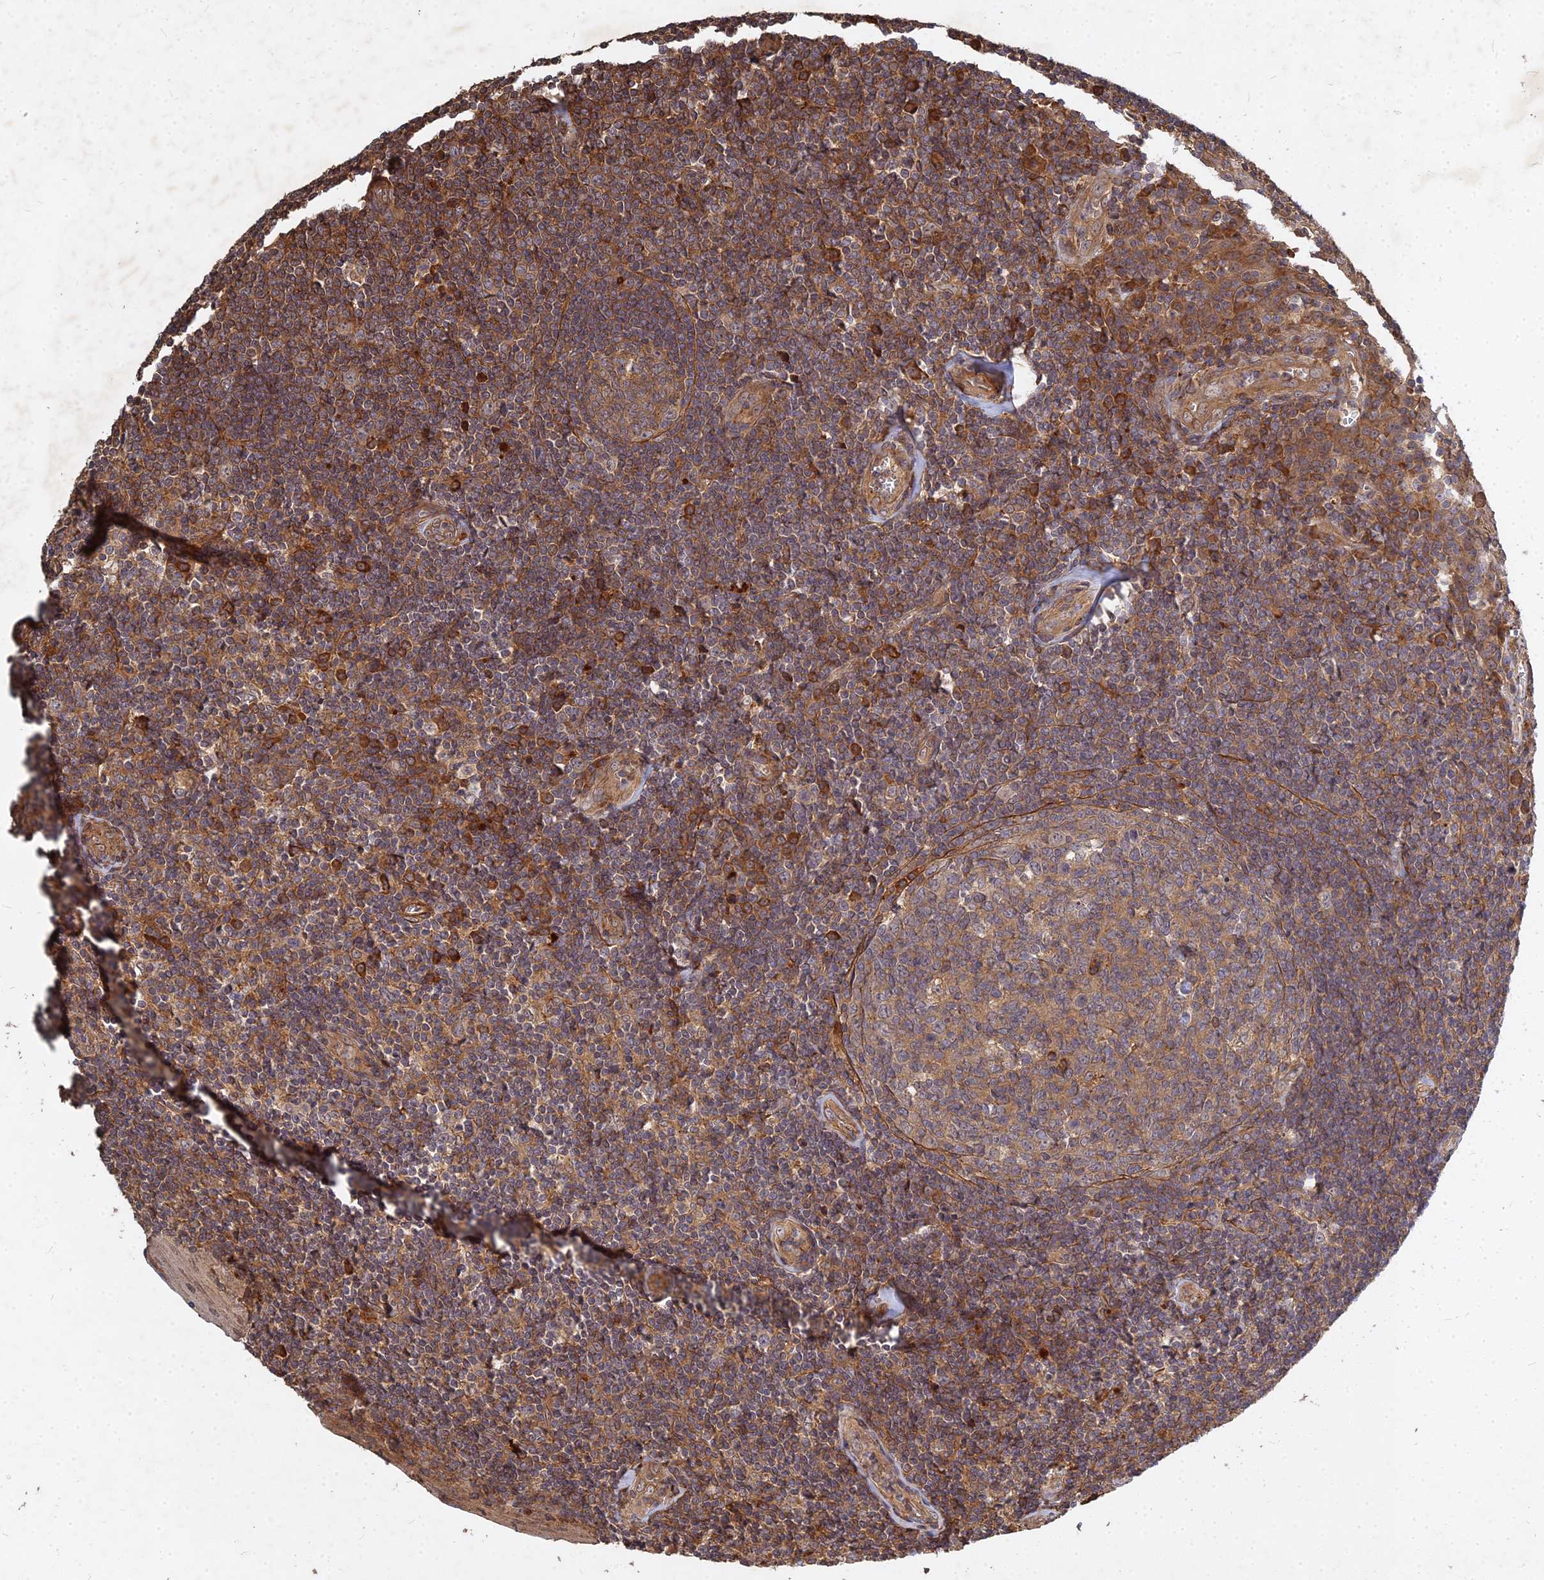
{"staining": {"intensity": "moderate", "quantity": ">75%", "location": "cytoplasmic/membranous"}, "tissue": "tonsil", "cell_type": "Germinal center cells", "image_type": "normal", "snomed": [{"axis": "morphology", "description": "Normal tissue, NOS"}, {"axis": "topography", "description": "Tonsil"}], "caption": "Brown immunohistochemical staining in unremarkable human tonsil reveals moderate cytoplasmic/membranous staining in about >75% of germinal center cells.", "gene": "UBE2W", "patient": {"sex": "male", "age": 27}}